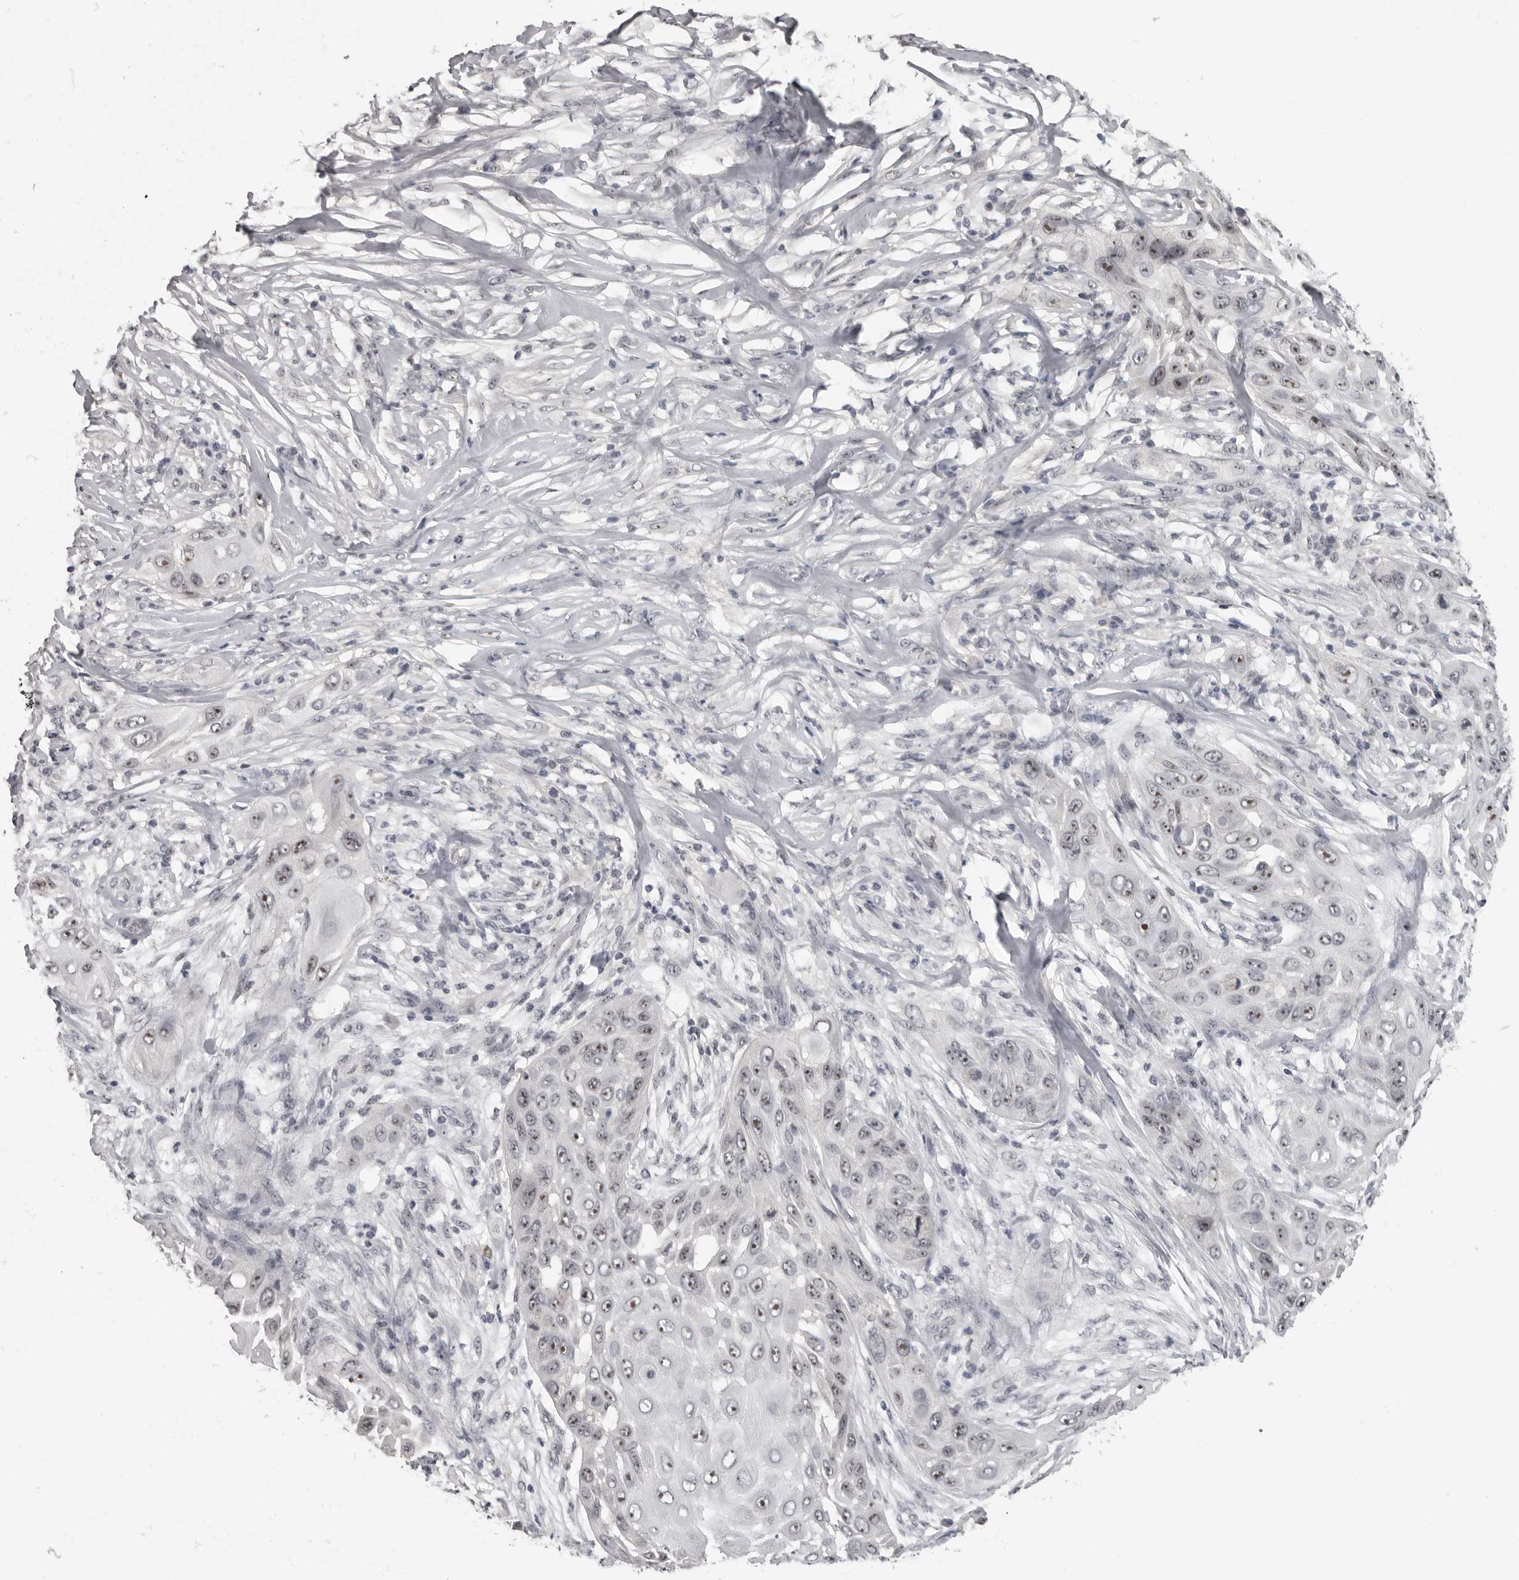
{"staining": {"intensity": "moderate", "quantity": ">75%", "location": "nuclear"}, "tissue": "skin cancer", "cell_type": "Tumor cells", "image_type": "cancer", "snomed": [{"axis": "morphology", "description": "Squamous cell carcinoma, NOS"}, {"axis": "topography", "description": "Skin"}], "caption": "Brown immunohistochemical staining in human squamous cell carcinoma (skin) shows moderate nuclear staining in about >75% of tumor cells.", "gene": "MRTO4", "patient": {"sex": "female", "age": 44}}